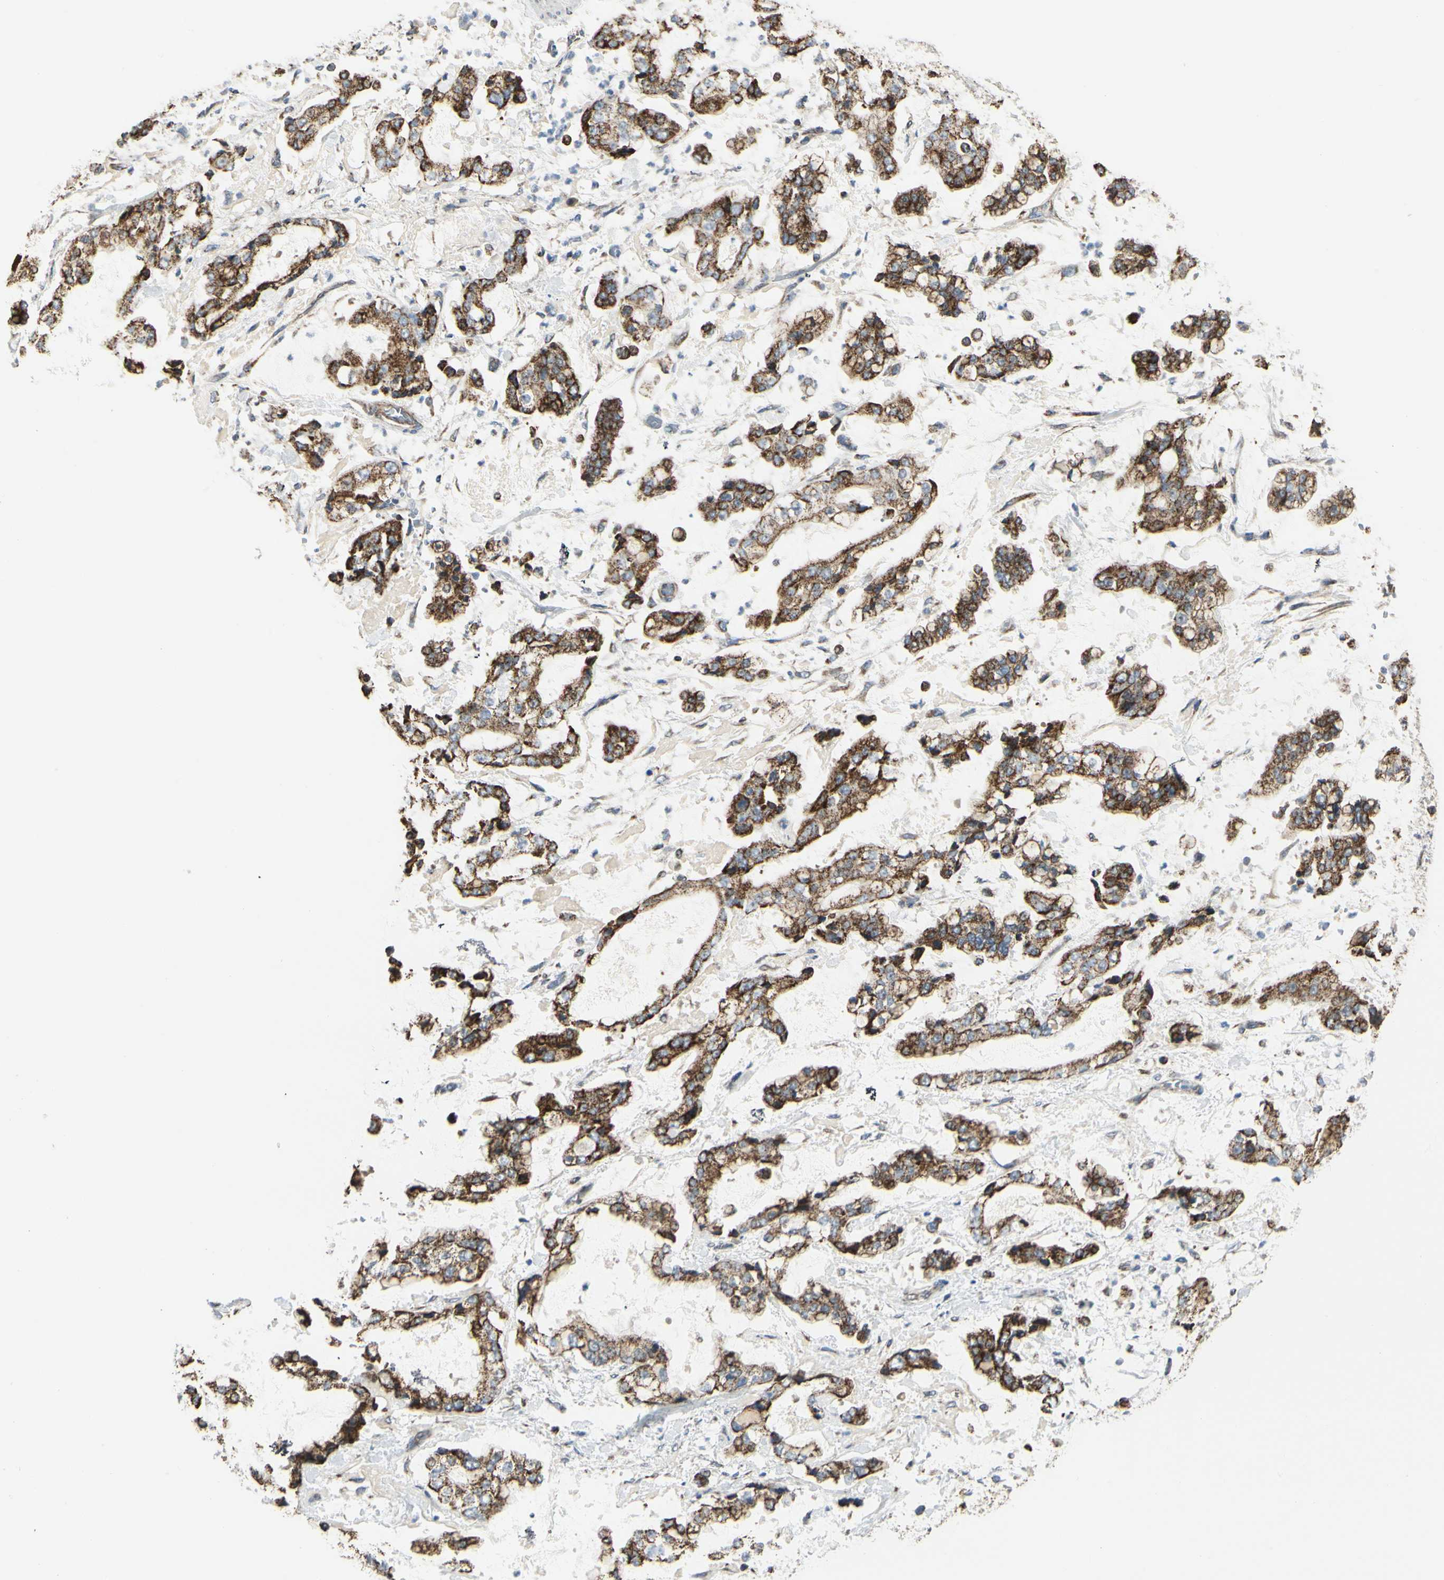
{"staining": {"intensity": "strong", "quantity": ">75%", "location": "cytoplasmic/membranous"}, "tissue": "stomach cancer", "cell_type": "Tumor cells", "image_type": "cancer", "snomed": [{"axis": "morphology", "description": "Normal tissue, NOS"}, {"axis": "morphology", "description": "Adenocarcinoma, NOS"}, {"axis": "topography", "description": "Stomach, upper"}, {"axis": "topography", "description": "Stomach"}], "caption": "The micrograph reveals staining of adenocarcinoma (stomach), revealing strong cytoplasmic/membranous protein staining (brown color) within tumor cells.", "gene": "ANKS6", "patient": {"sex": "male", "age": 76}}